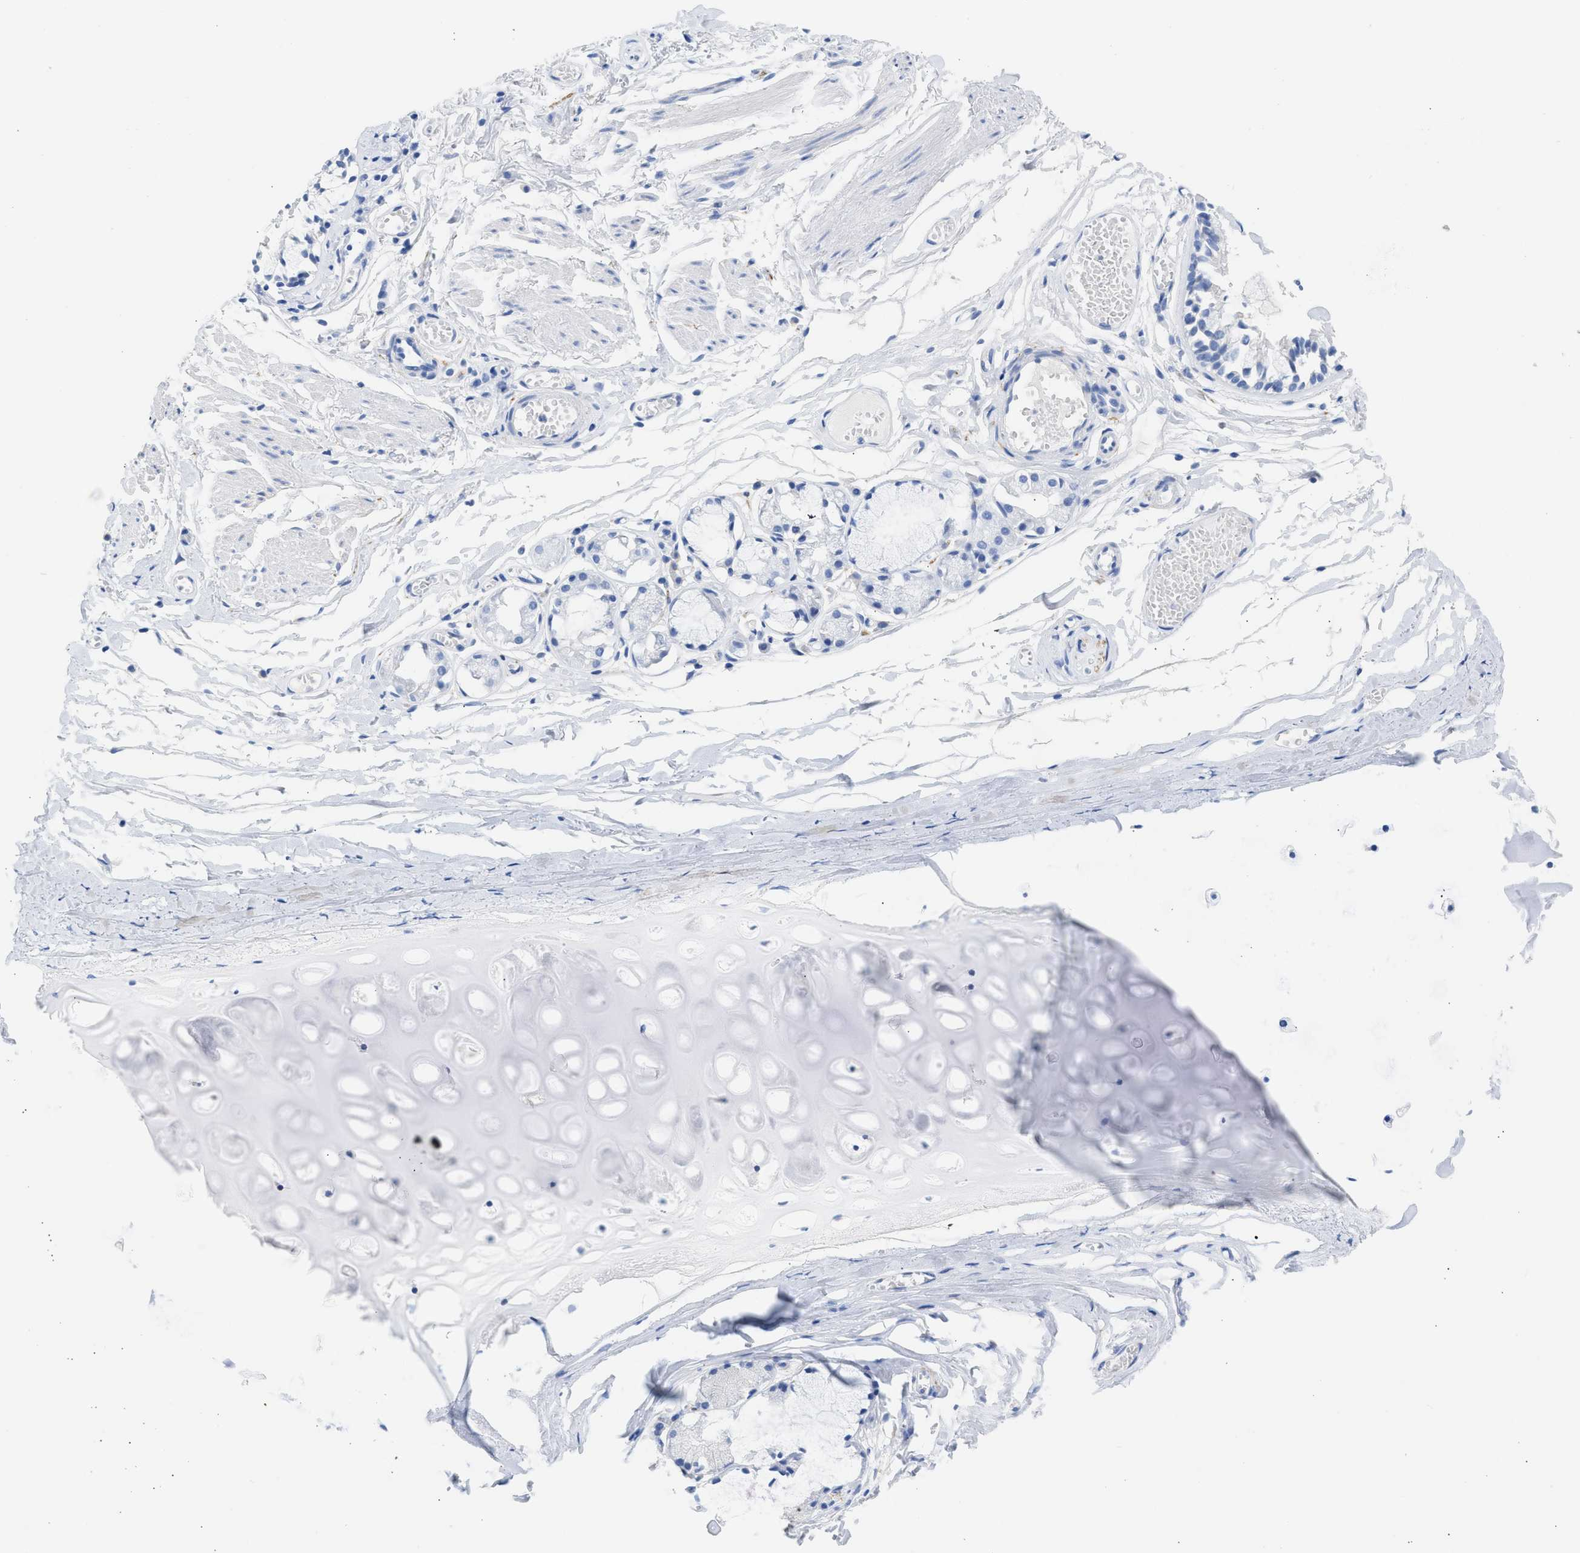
{"staining": {"intensity": "negative", "quantity": "none", "location": "none"}, "tissue": "bronchus", "cell_type": "Respiratory epithelial cells", "image_type": "normal", "snomed": [{"axis": "morphology", "description": "Normal tissue, NOS"}, {"axis": "morphology", "description": "Inflammation, NOS"}, {"axis": "topography", "description": "Cartilage tissue"}, {"axis": "topography", "description": "Lung"}], "caption": "High power microscopy photomicrograph of an immunohistochemistry photomicrograph of benign bronchus, revealing no significant positivity in respiratory epithelial cells.", "gene": "NCAM1", "patient": {"sex": "male", "age": 71}}